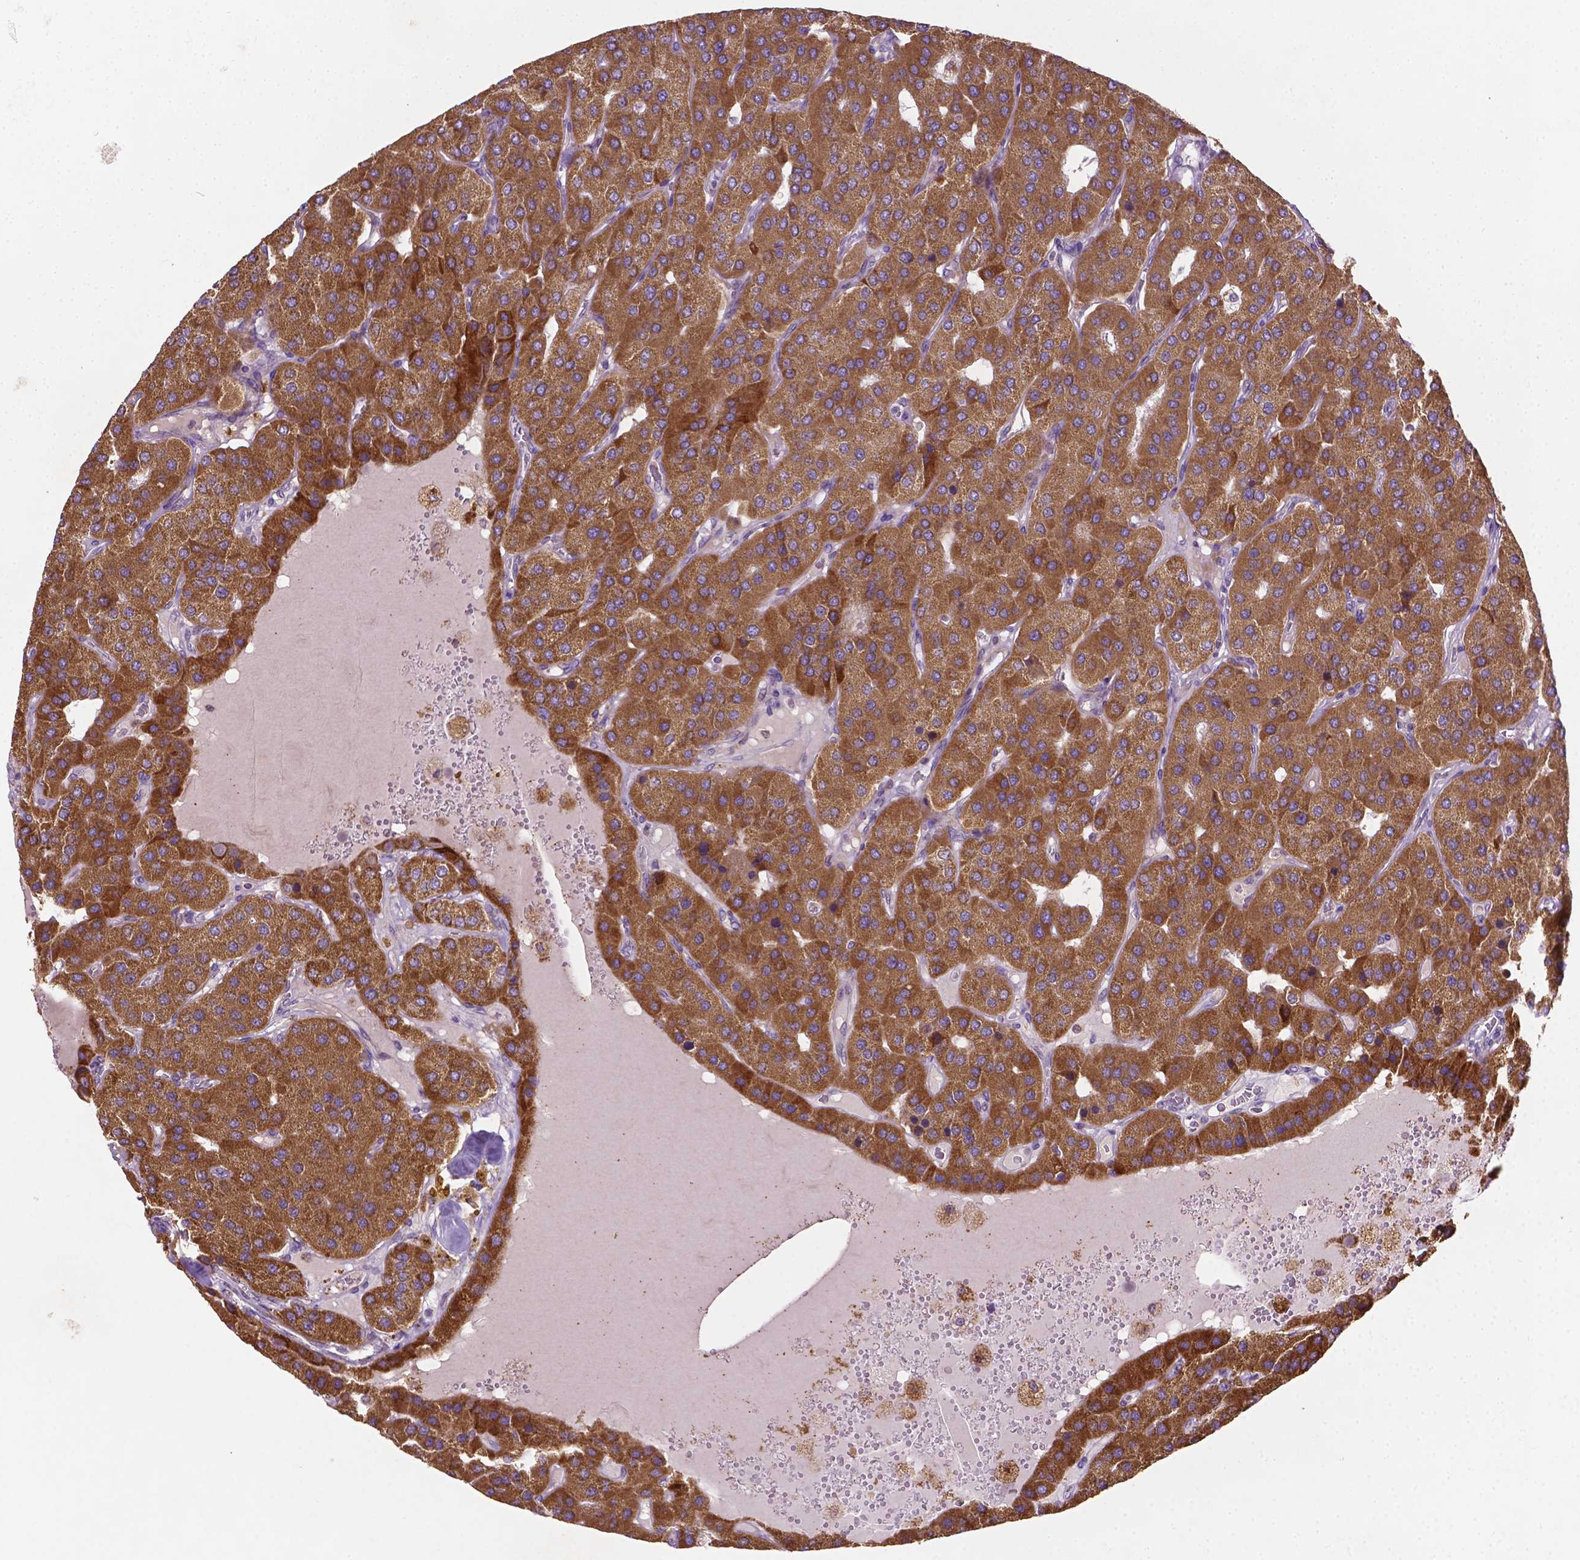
{"staining": {"intensity": "moderate", "quantity": ">75%", "location": "cytoplasmic/membranous"}, "tissue": "parathyroid gland", "cell_type": "Glandular cells", "image_type": "normal", "snomed": [{"axis": "morphology", "description": "Normal tissue, NOS"}, {"axis": "morphology", "description": "Adenoma, NOS"}, {"axis": "topography", "description": "Parathyroid gland"}], "caption": "An immunohistochemistry histopathology image of unremarkable tissue is shown. Protein staining in brown highlights moderate cytoplasmic/membranous positivity in parathyroid gland within glandular cells. Nuclei are stained in blue.", "gene": "ILVBL", "patient": {"sex": "female", "age": 86}}